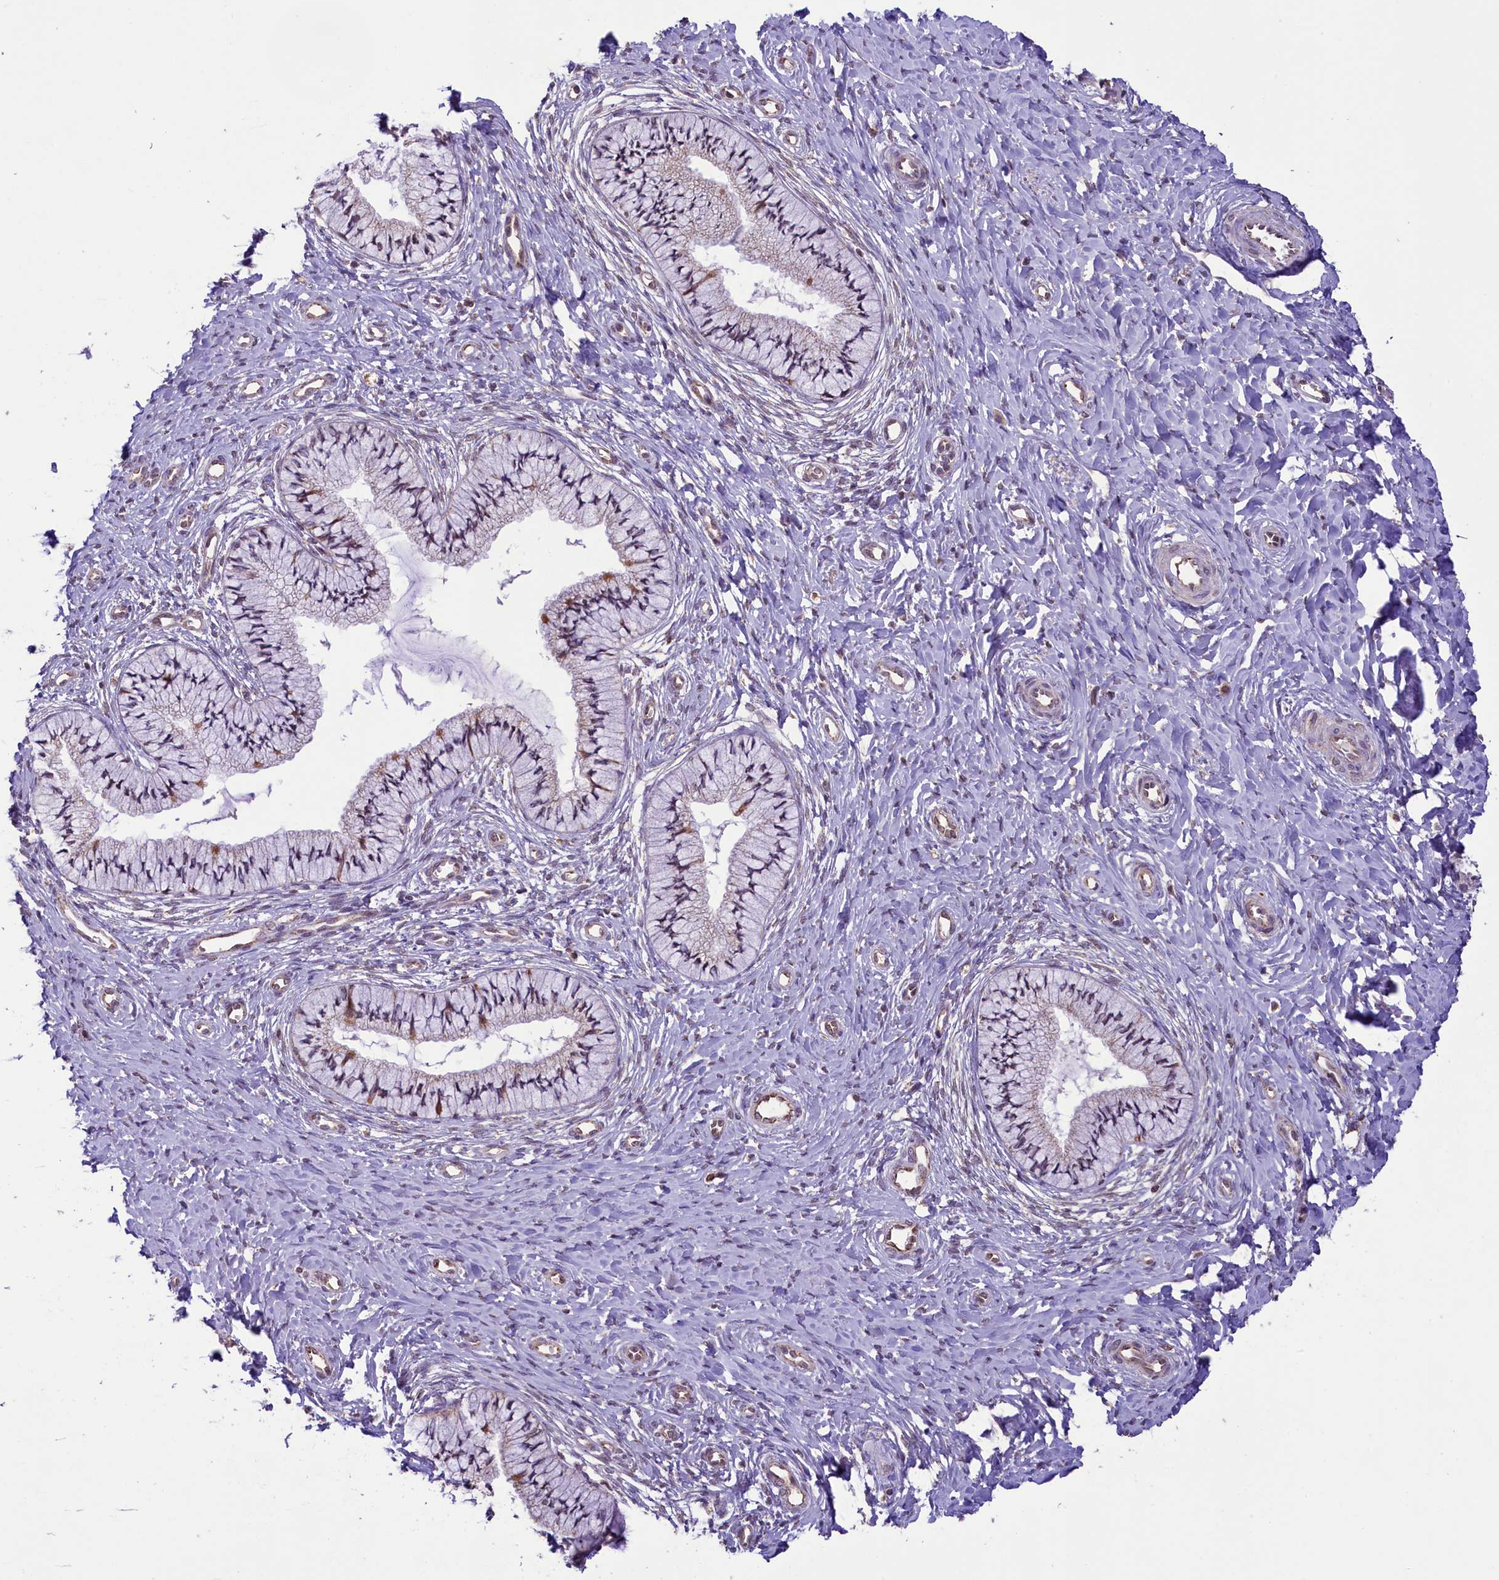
{"staining": {"intensity": "moderate", "quantity": ">75%", "location": "nuclear"}, "tissue": "cervix", "cell_type": "Glandular cells", "image_type": "normal", "snomed": [{"axis": "morphology", "description": "Normal tissue, NOS"}, {"axis": "topography", "description": "Cervix"}], "caption": "Immunohistochemistry image of normal cervix: cervix stained using immunohistochemistry reveals medium levels of moderate protein expression localized specifically in the nuclear of glandular cells, appearing as a nuclear brown color.", "gene": "PAF1", "patient": {"sex": "female", "age": 36}}